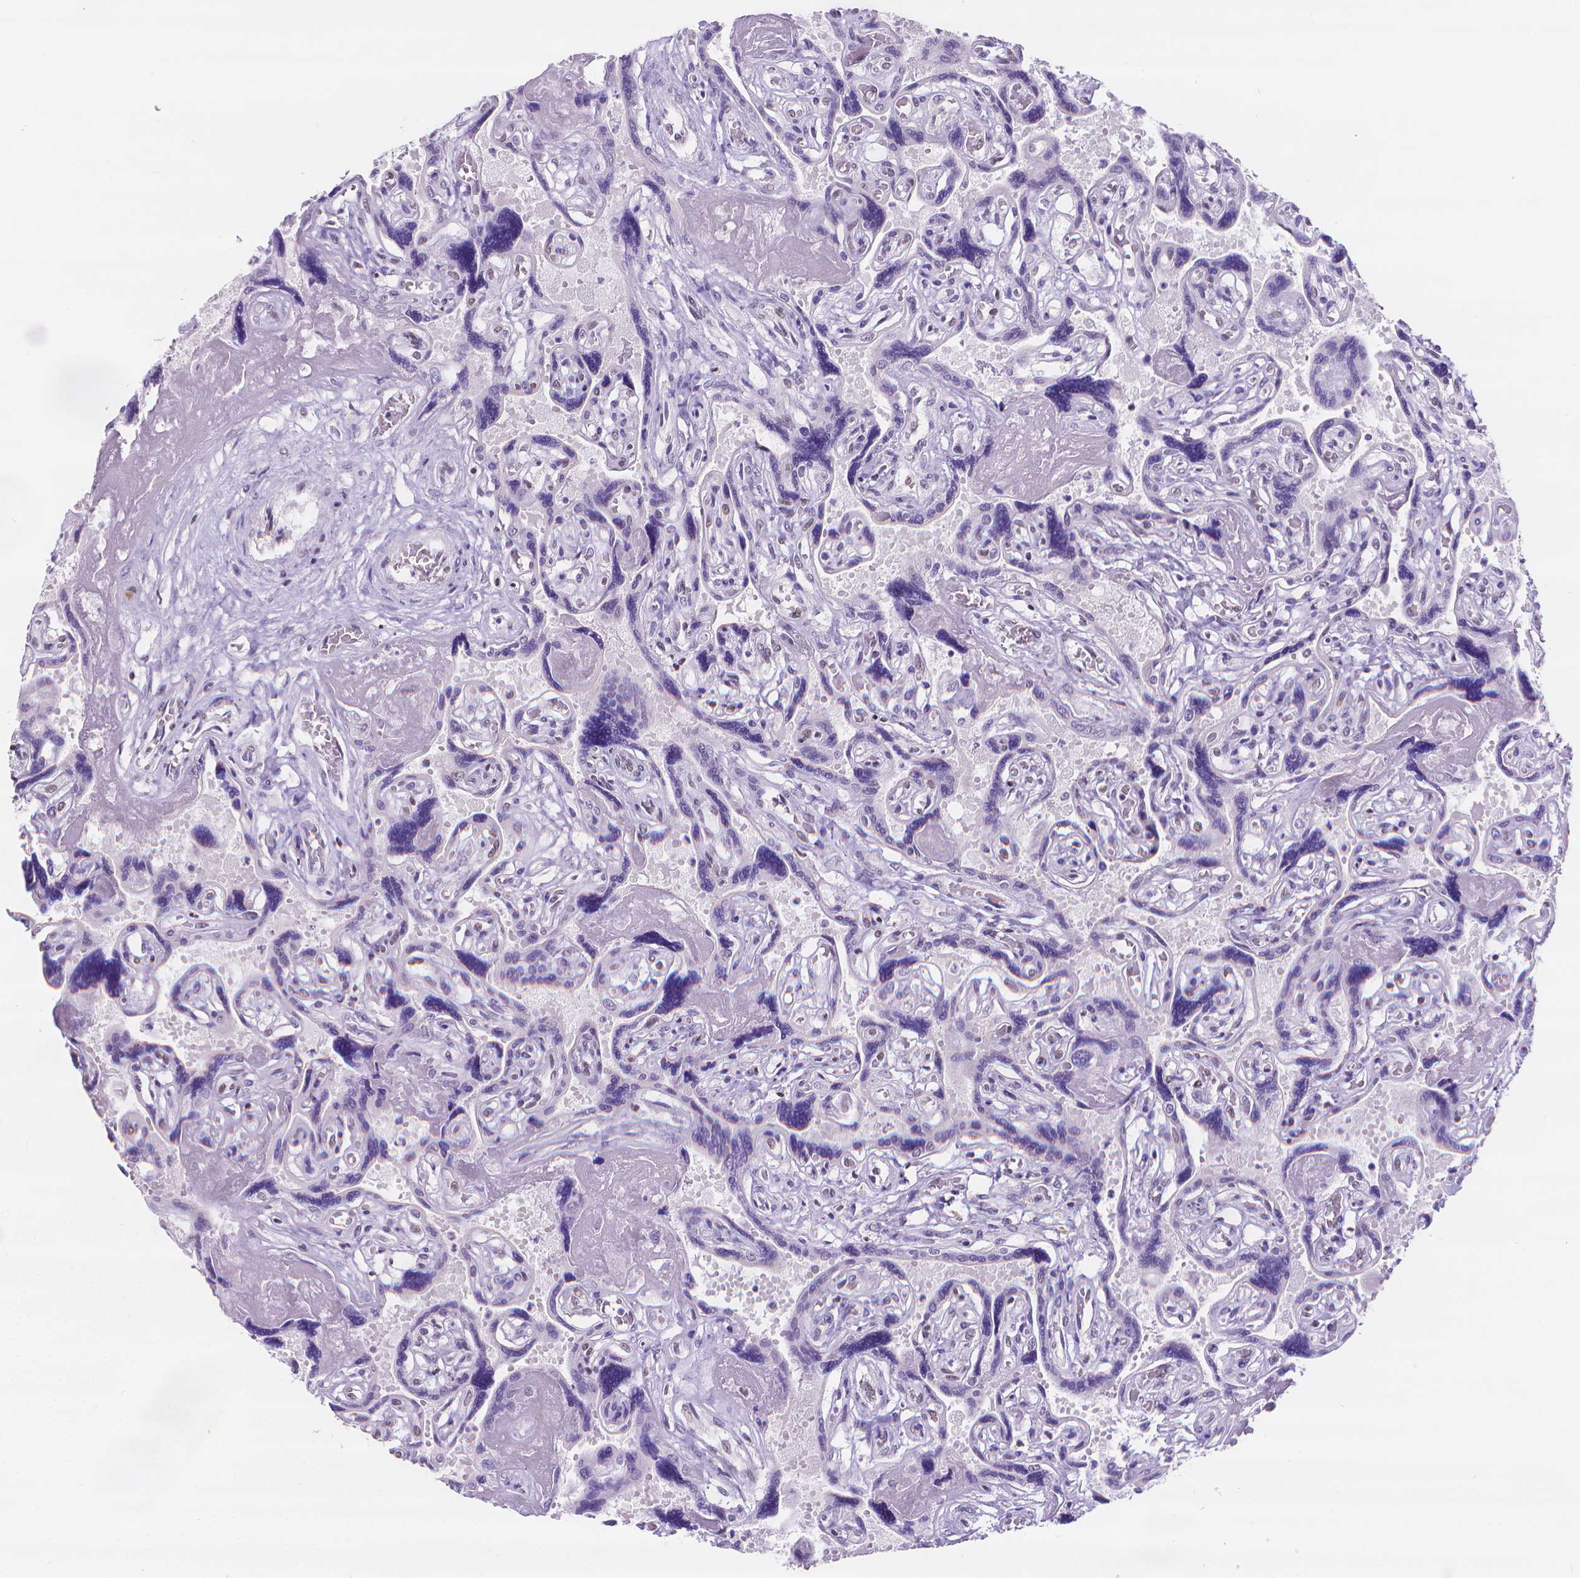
{"staining": {"intensity": "weak", "quantity": "<25%", "location": "nuclear"}, "tissue": "placenta", "cell_type": "Decidual cells", "image_type": "normal", "snomed": [{"axis": "morphology", "description": "Normal tissue, NOS"}, {"axis": "topography", "description": "Placenta"}], "caption": "DAB (3,3'-diaminobenzidine) immunohistochemical staining of unremarkable placenta demonstrates no significant expression in decidual cells.", "gene": "MEF2C", "patient": {"sex": "female", "age": 32}}